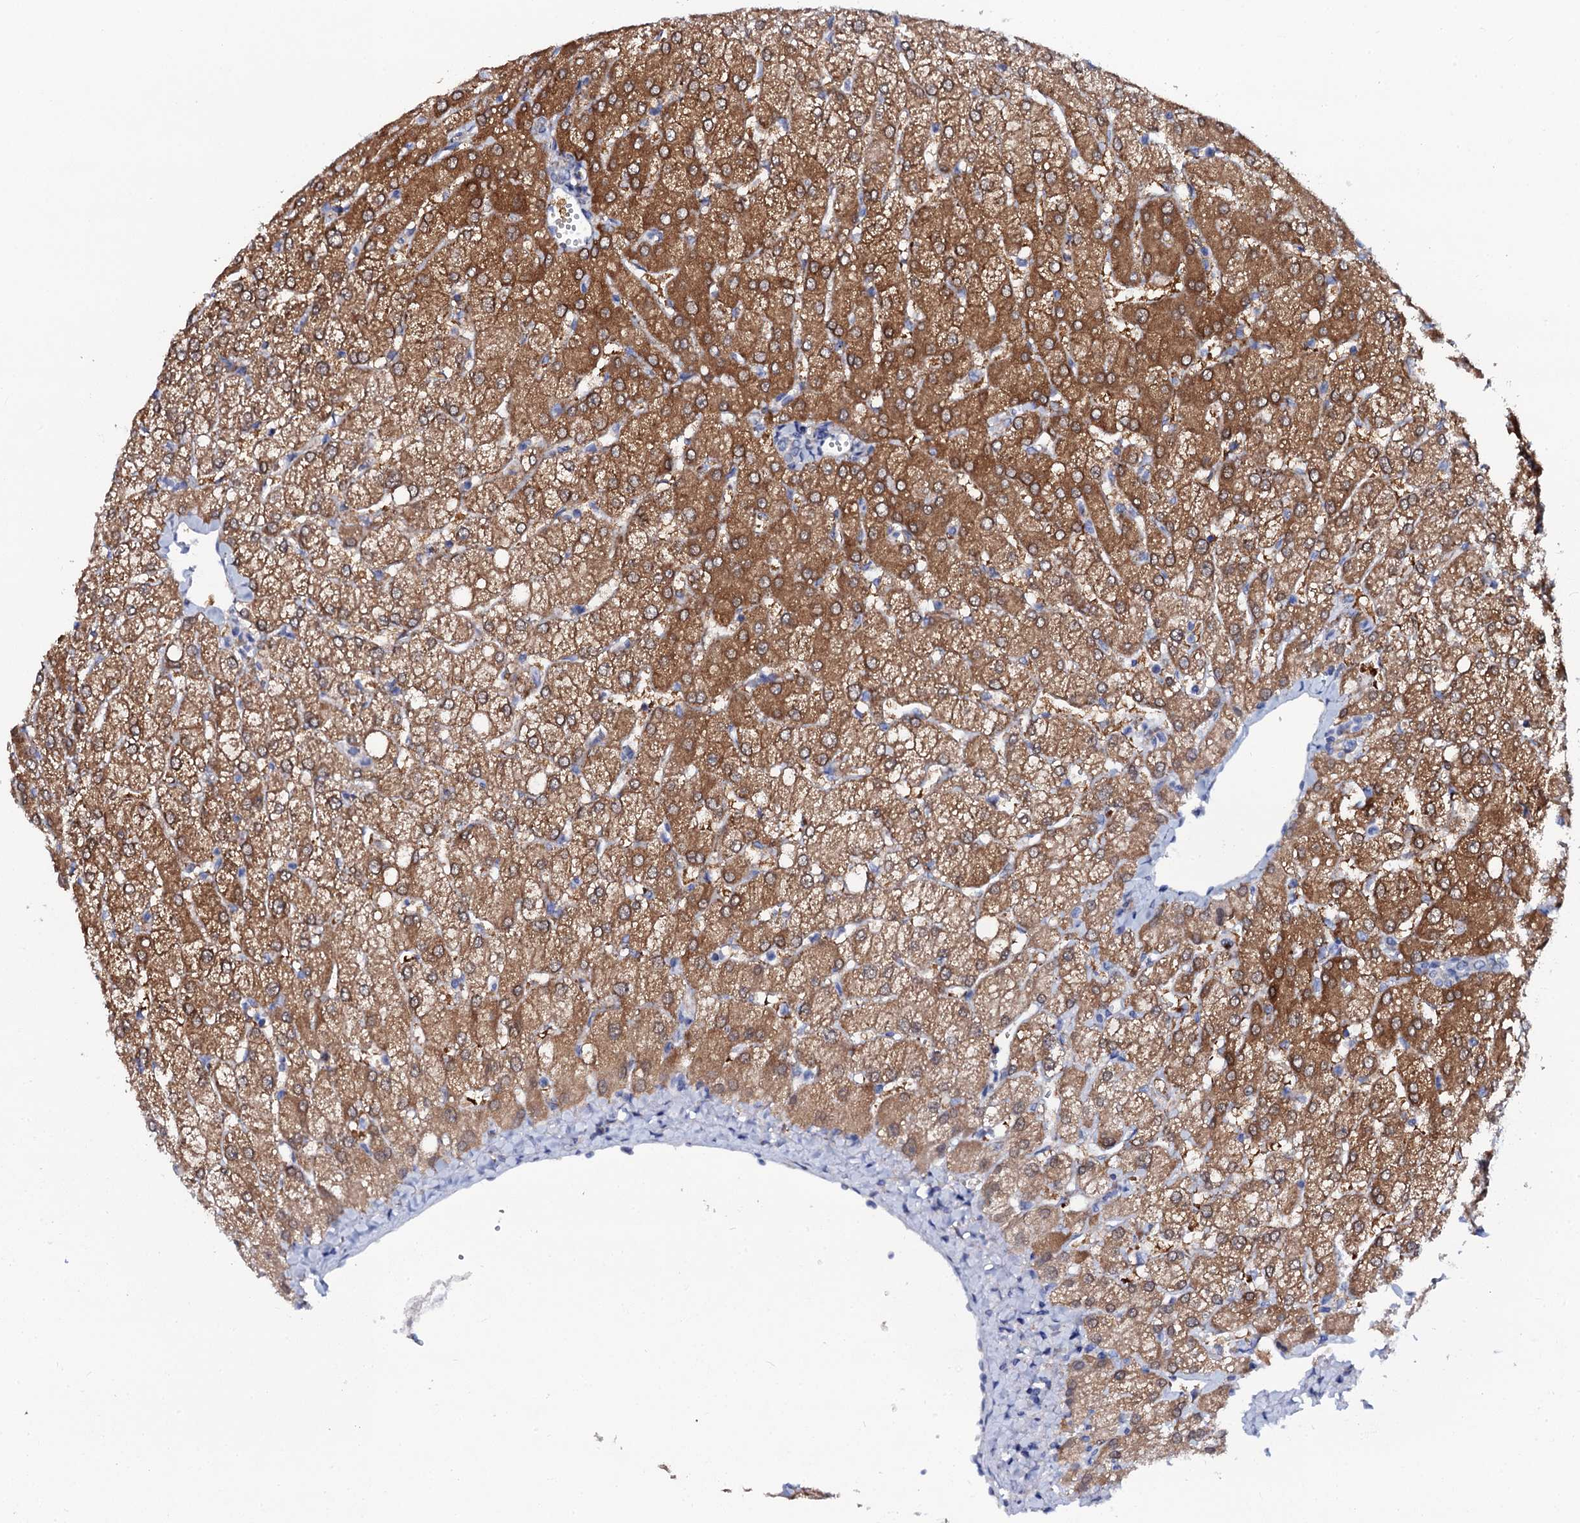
{"staining": {"intensity": "negative", "quantity": "none", "location": "none"}, "tissue": "liver", "cell_type": "Cholangiocytes", "image_type": "normal", "snomed": [{"axis": "morphology", "description": "Normal tissue, NOS"}, {"axis": "topography", "description": "Liver"}], "caption": "An IHC histopathology image of benign liver is shown. There is no staining in cholangiocytes of liver. (Stains: DAB (3,3'-diaminobenzidine) immunohistochemistry with hematoxylin counter stain, Microscopy: brightfield microscopy at high magnification).", "gene": "SLC37A4", "patient": {"sex": "female", "age": 54}}